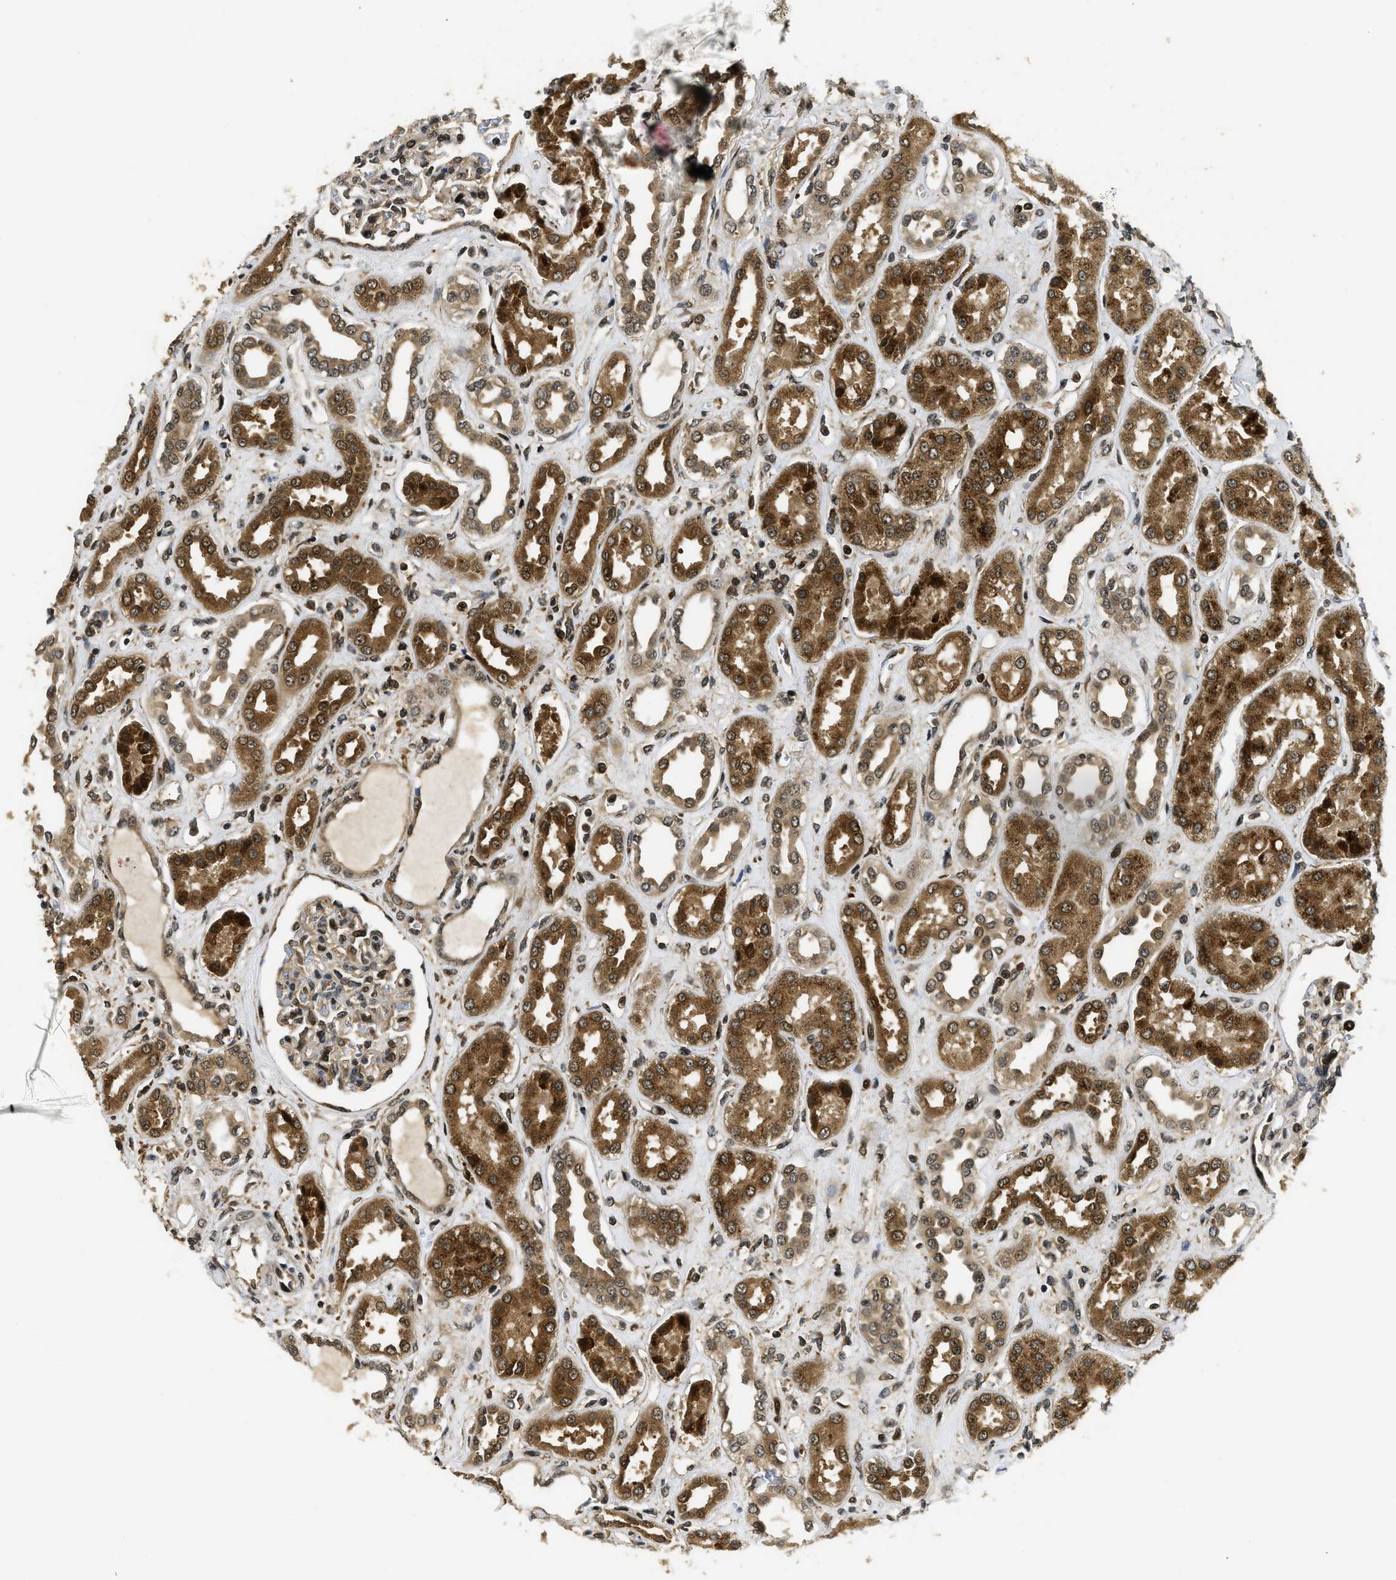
{"staining": {"intensity": "strong", "quantity": ">75%", "location": "nuclear"}, "tissue": "kidney", "cell_type": "Cells in glomeruli", "image_type": "normal", "snomed": [{"axis": "morphology", "description": "Normal tissue, NOS"}, {"axis": "topography", "description": "Kidney"}], "caption": "Kidney stained with DAB (3,3'-diaminobenzidine) immunohistochemistry displays high levels of strong nuclear staining in approximately >75% of cells in glomeruli.", "gene": "ADSL", "patient": {"sex": "male", "age": 59}}